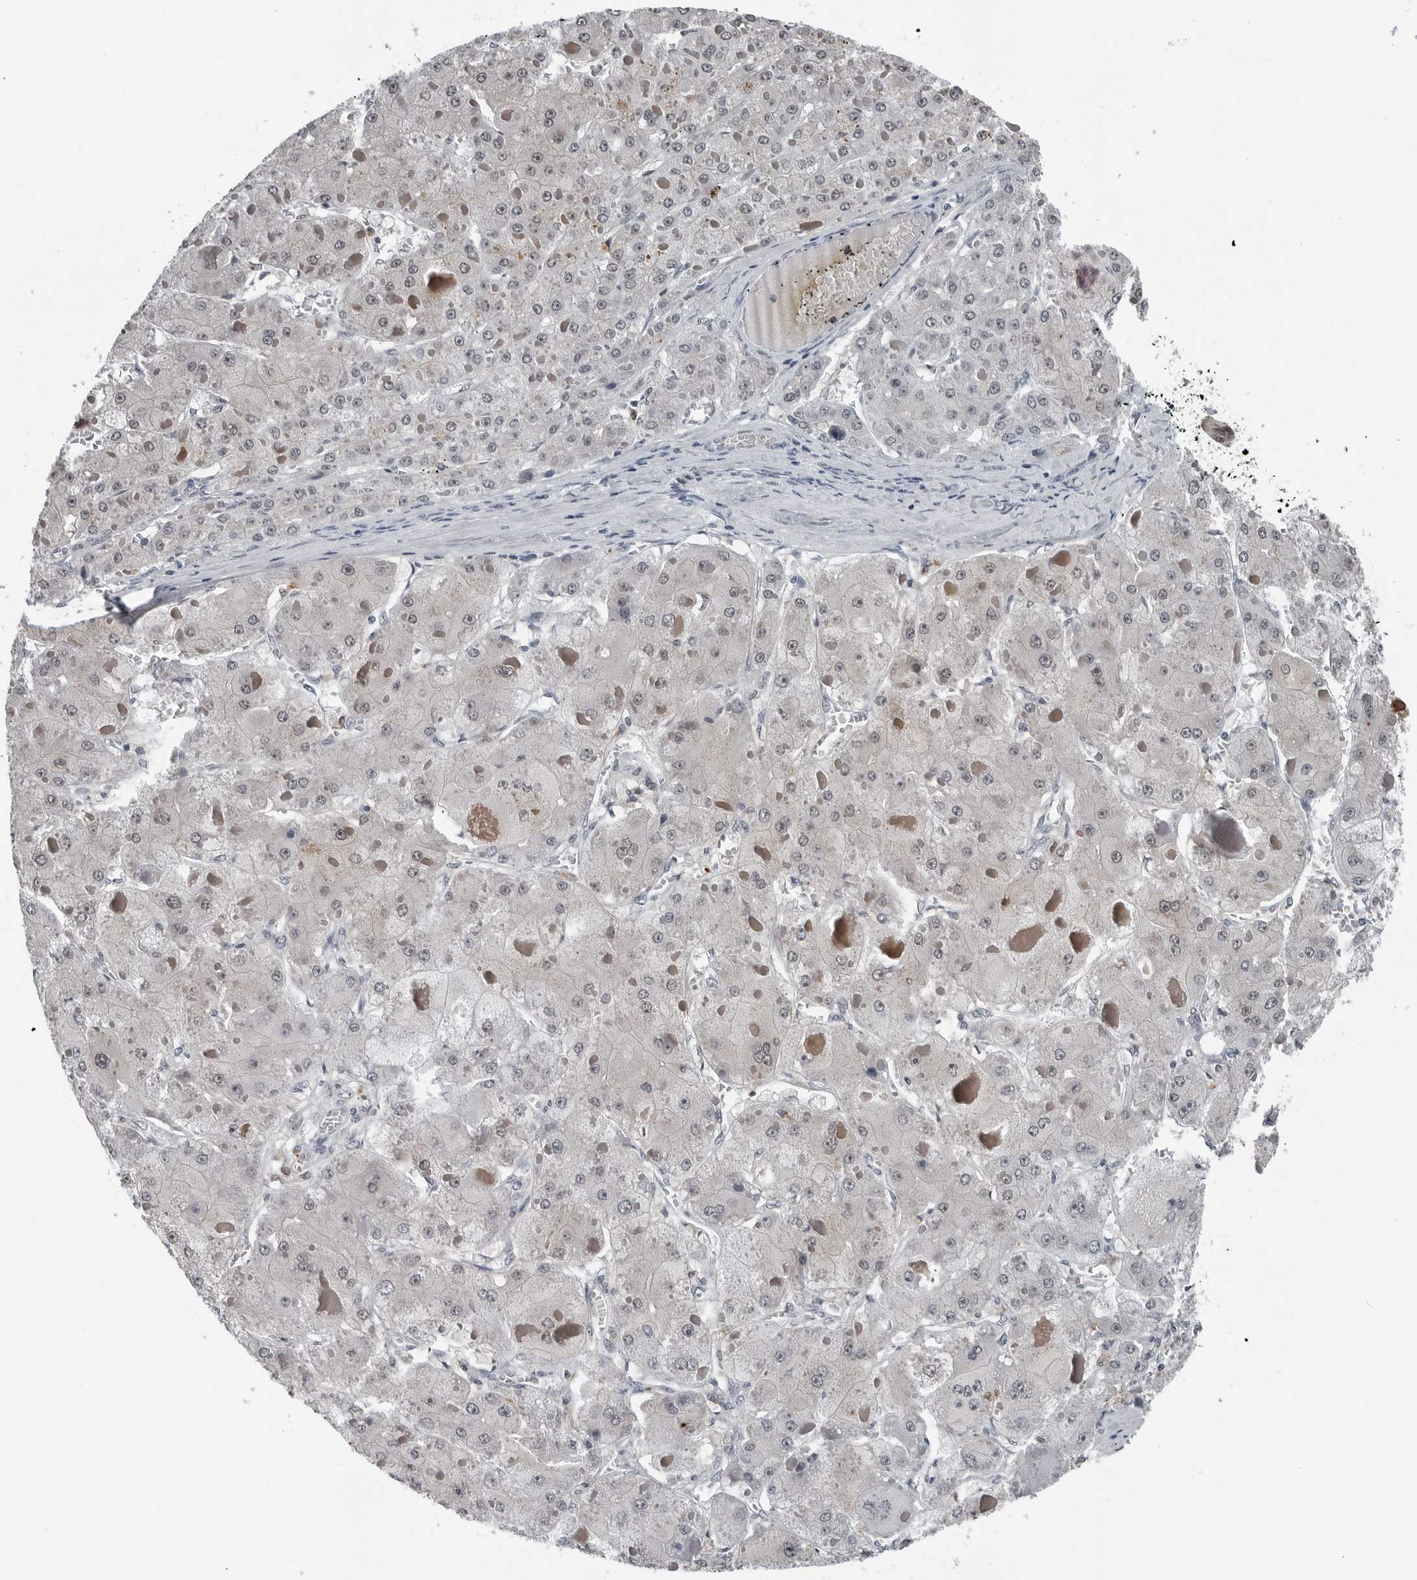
{"staining": {"intensity": "weak", "quantity": "25%-75%", "location": "cytoplasmic/membranous,nuclear"}, "tissue": "liver cancer", "cell_type": "Tumor cells", "image_type": "cancer", "snomed": [{"axis": "morphology", "description": "Carcinoma, Hepatocellular, NOS"}, {"axis": "topography", "description": "Liver"}], "caption": "This photomicrograph reveals IHC staining of liver cancer (hepatocellular carcinoma), with low weak cytoplasmic/membranous and nuclear expression in approximately 25%-75% of tumor cells.", "gene": "AKR1A1", "patient": {"sex": "female", "age": 73}}